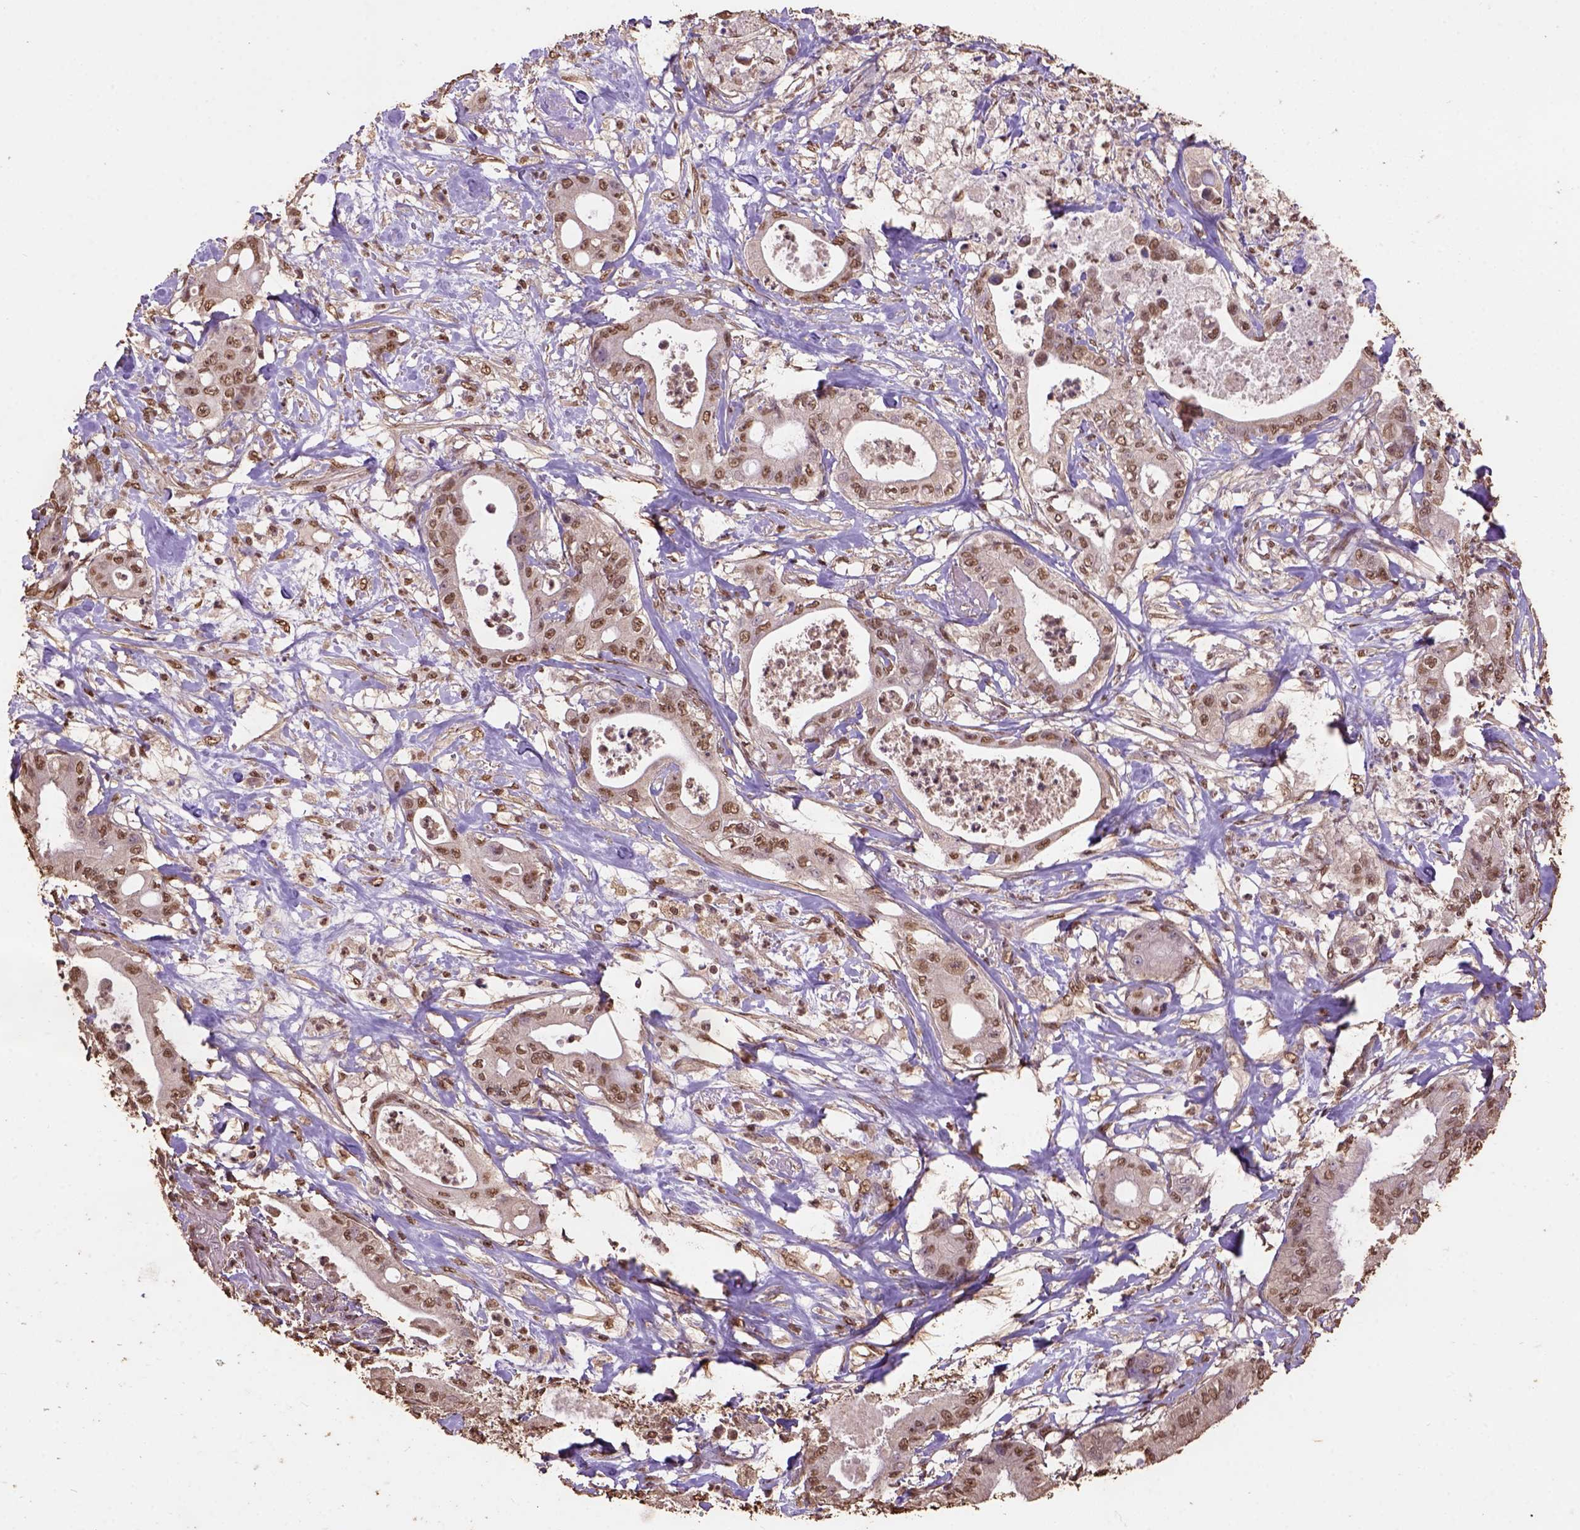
{"staining": {"intensity": "moderate", "quantity": ">75%", "location": "nuclear"}, "tissue": "pancreatic cancer", "cell_type": "Tumor cells", "image_type": "cancer", "snomed": [{"axis": "morphology", "description": "Adenocarcinoma, NOS"}, {"axis": "topography", "description": "Pancreas"}], "caption": "Moderate nuclear staining is present in approximately >75% of tumor cells in pancreatic cancer (adenocarcinoma).", "gene": "CSTF2T", "patient": {"sex": "male", "age": 71}}